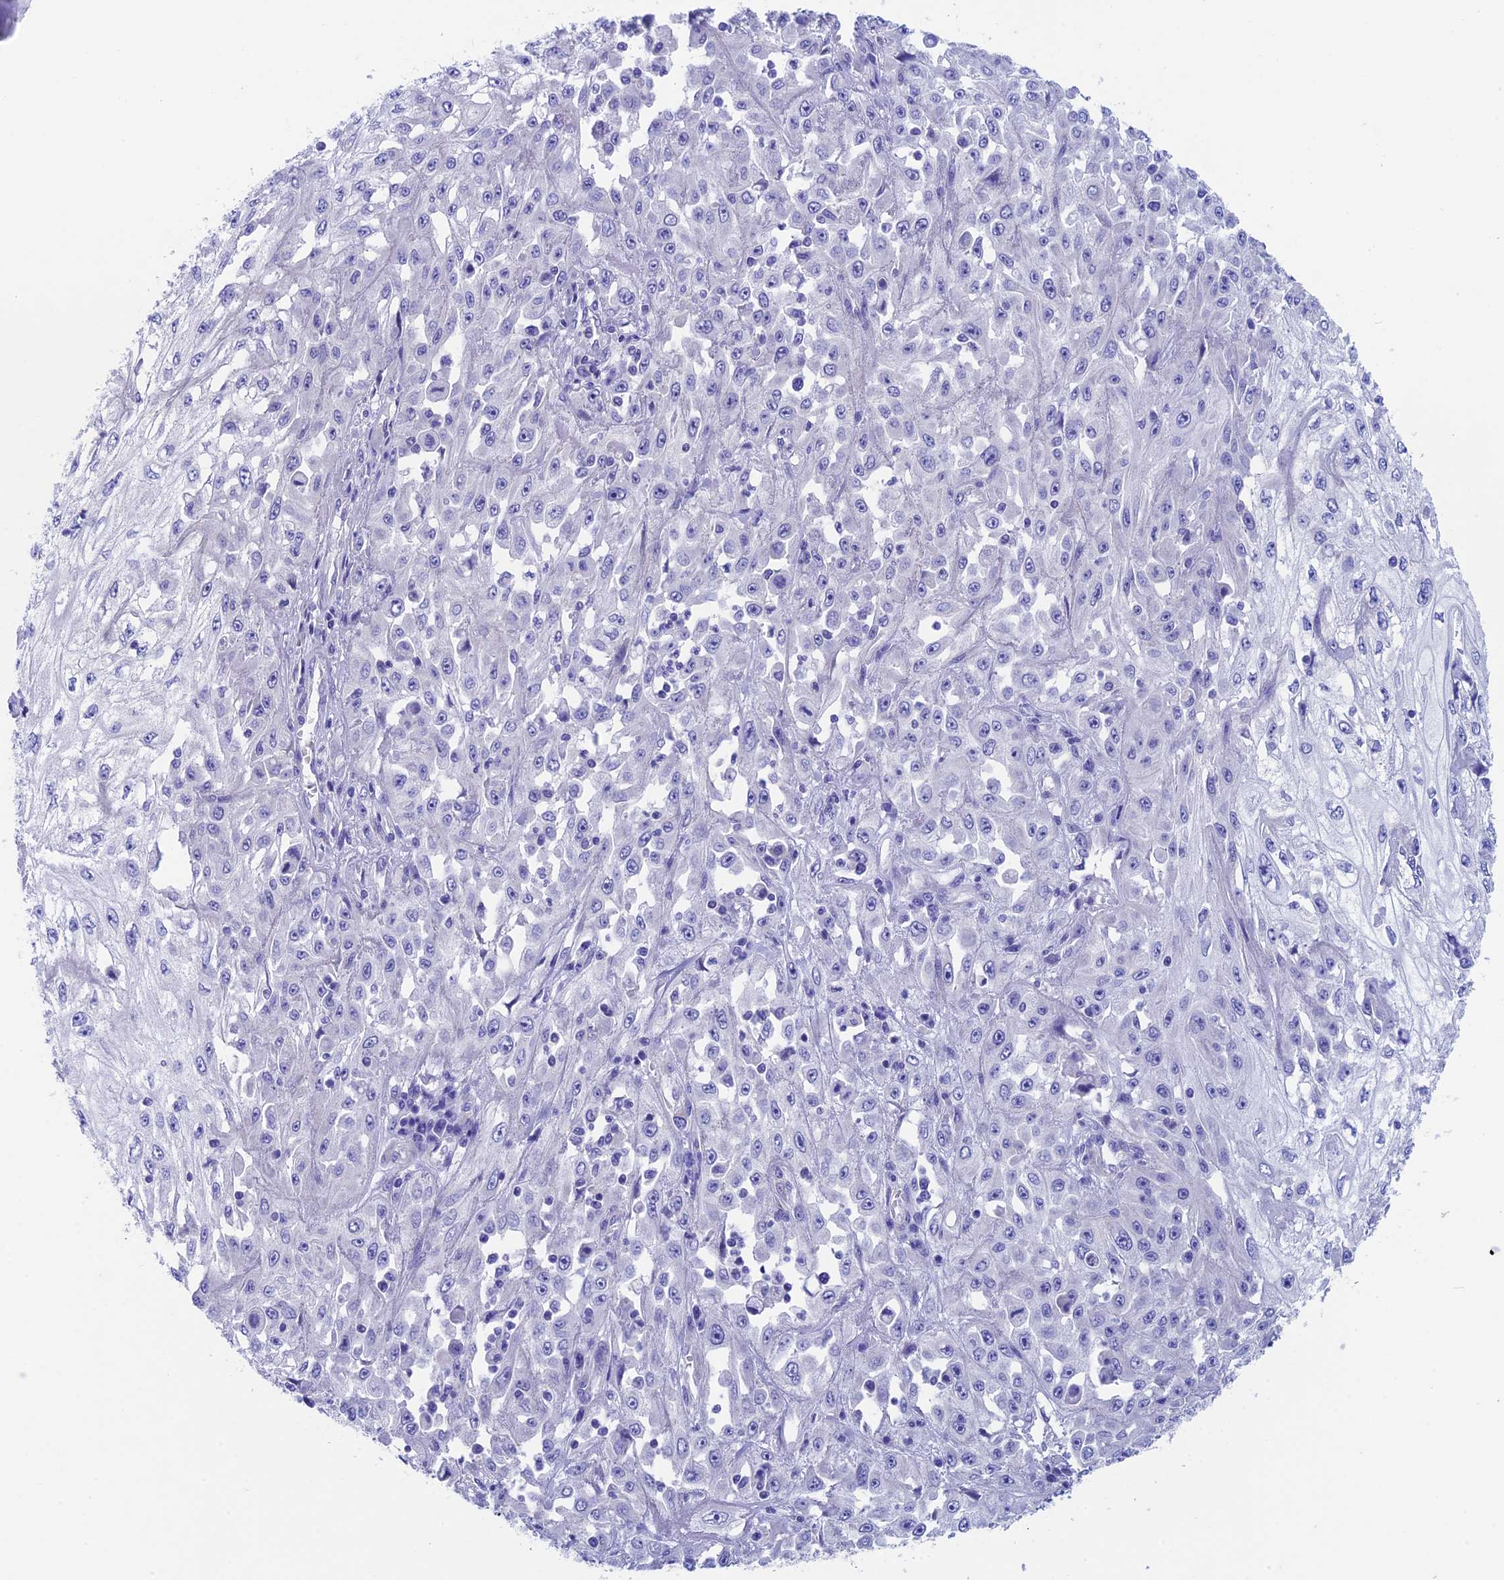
{"staining": {"intensity": "negative", "quantity": "none", "location": "none"}, "tissue": "skin cancer", "cell_type": "Tumor cells", "image_type": "cancer", "snomed": [{"axis": "morphology", "description": "Squamous cell carcinoma, NOS"}, {"axis": "morphology", "description": "Squamous cell carcinoma, metastatic, NOS"}, {"axis": "topography", "description": "Skin"}, {"axis": "topography", "description": "Lymph node"}], "caption": "Tumor cells show no significant staining in skin cancer.", "gene": "ADH7", "patient": {"sex": "male", "age": 75}}